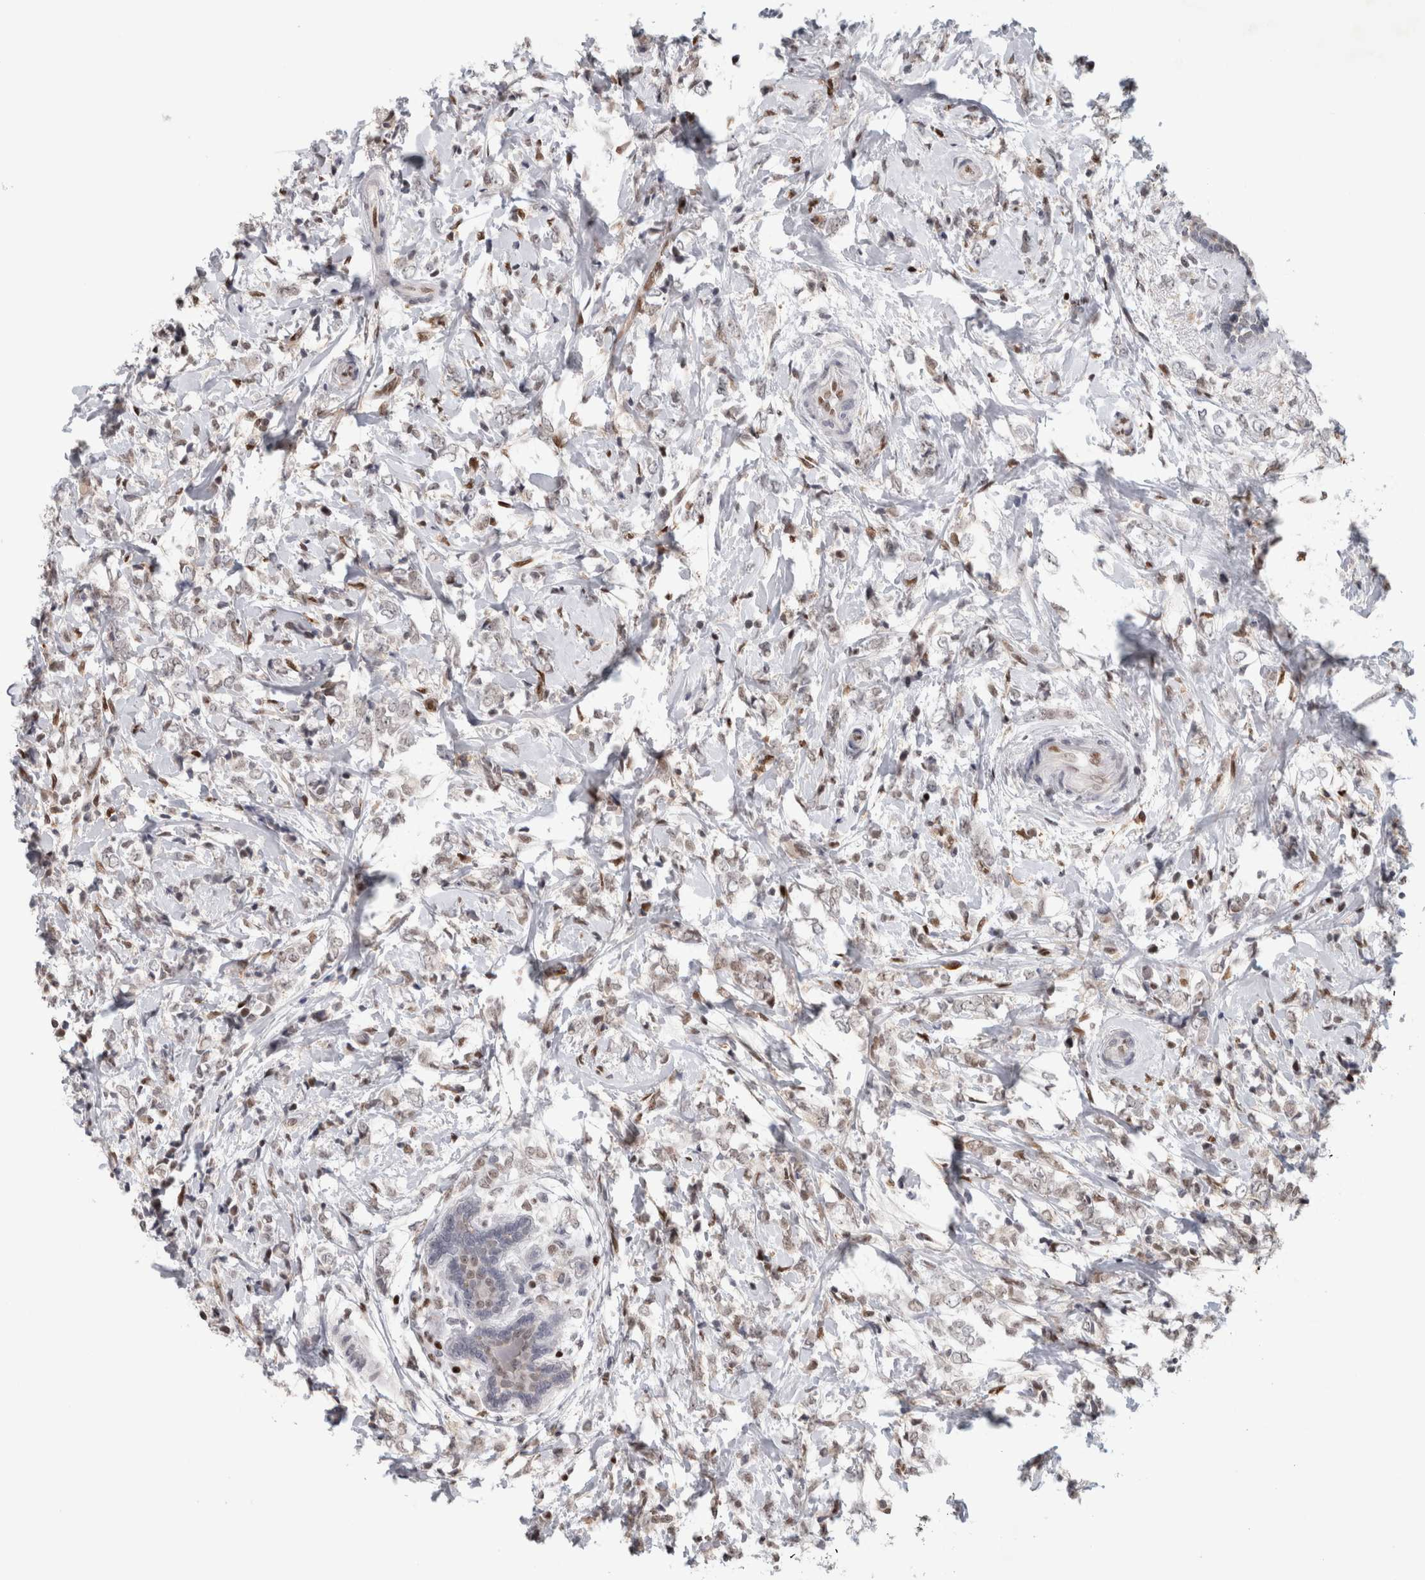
{"staining": {"intensity": "weak", "quantity": "25%-75%", "location": "nuclear"}, "tissue": "breast cancer", "cell_type": "Tumor cells", "image_type": "cancer", "snomed": [{"axis": "morphology", "description": "Normal tissue, NOS"}, {"axis": "morphology", "description": "Lobular carcinoma"}, {"axis": "topography", "description": "Breast"}], "caption": "Breast lobular carcinoma tissue displays weak nuclear staining in about 25%-75% of tumor cells, visualized by immunohistochemistry. (Brightfield microscopy of DAB IHC at high magnification).", "gene": "SRARP", "patient": {"sex": "female", "age": 47}}